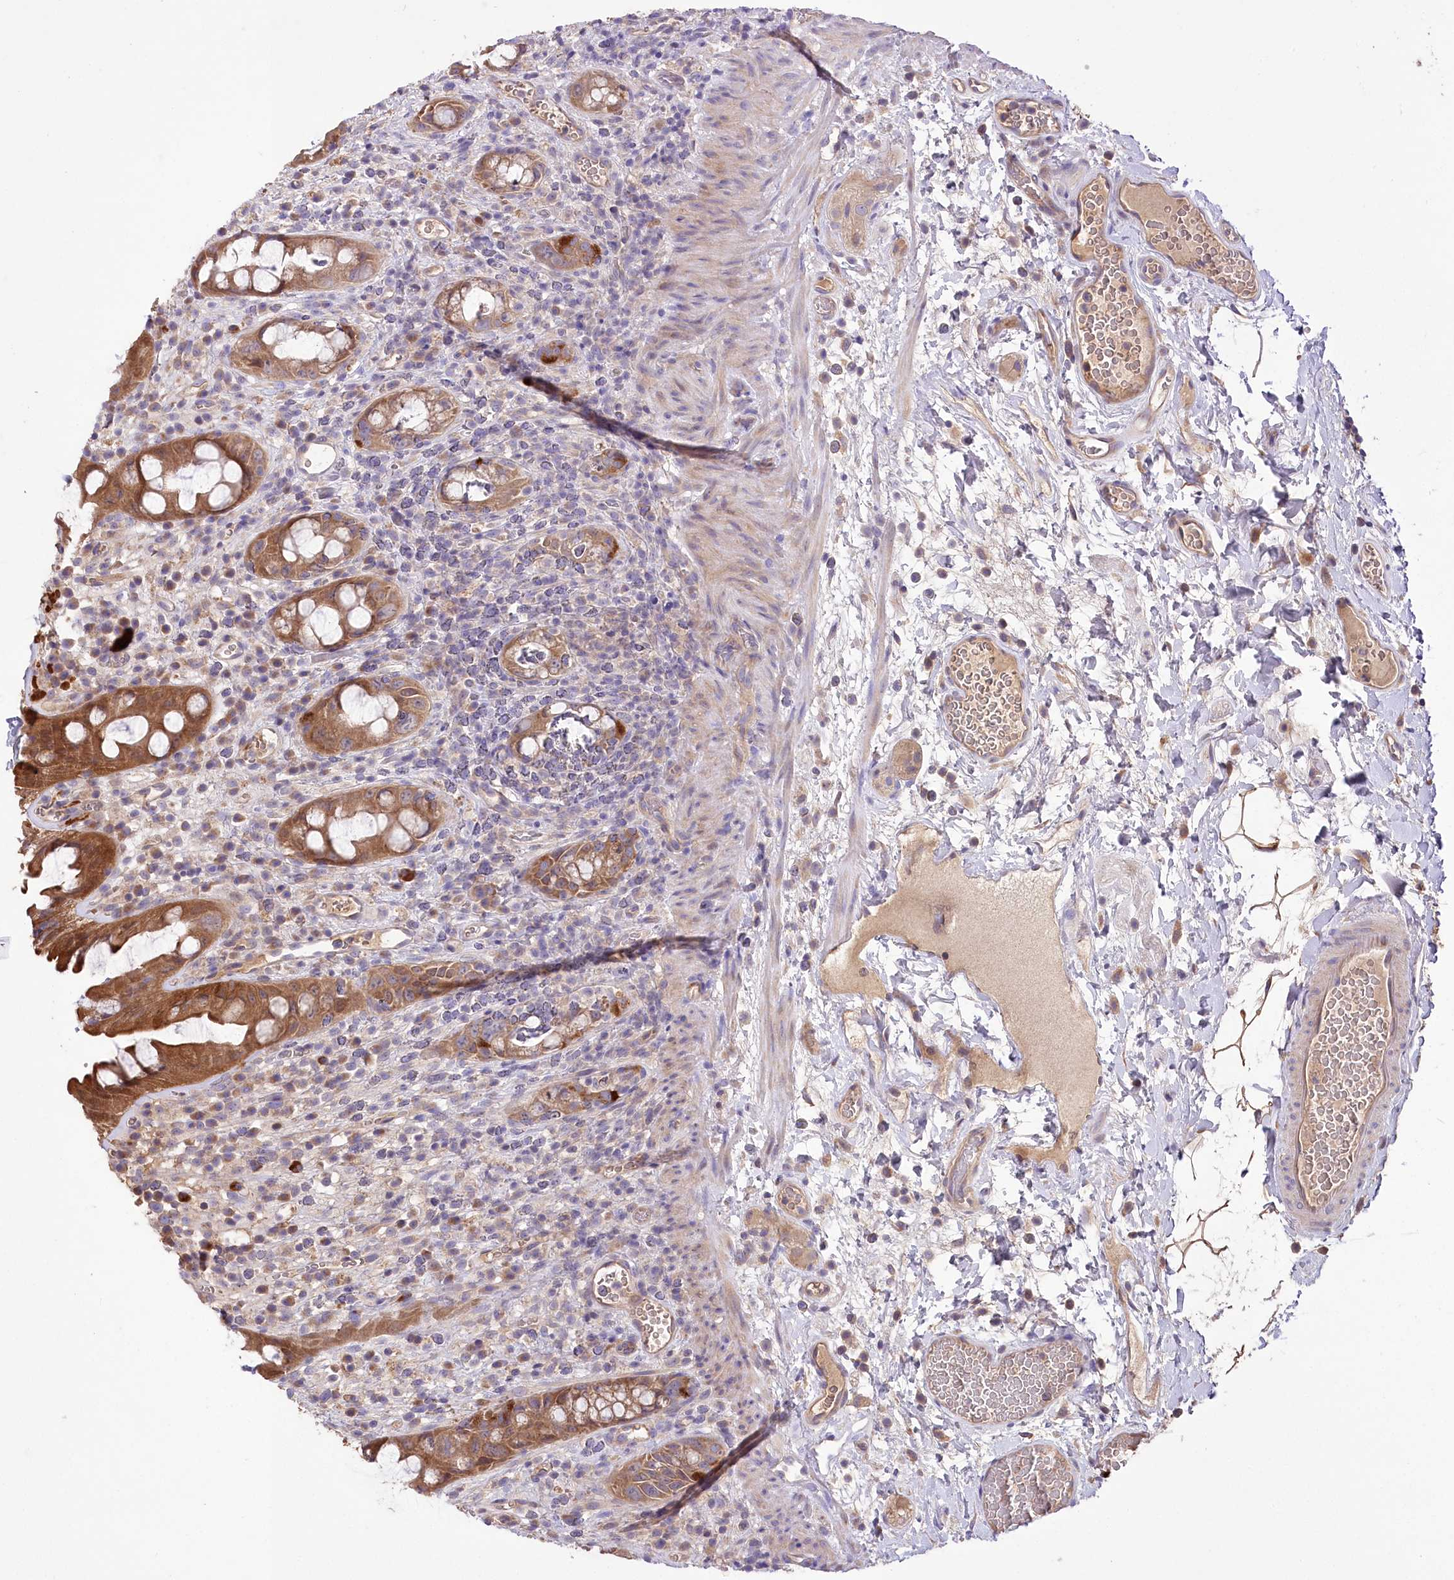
{"staining": {"intensity": "moderate", "quantity": ">75%", "location": "cytoplasmic/membranous"}, "tissue": "rectum", "cell_type": "Glandular cells", "image_type": "normal", "snomed": [{"axis": "morphology", "description": "Normal tissue, NOS"}, {"axis": "topography", "description": "Rectum"}], "caption": "Immunohistochemical staining of unremarkable rectum exhibits medium levels of moderate cytoplasmic/membranous expression in about >75% of glandular cells.", "gene": "PBLD", "patient": {"sex": "female", "age": 57}}